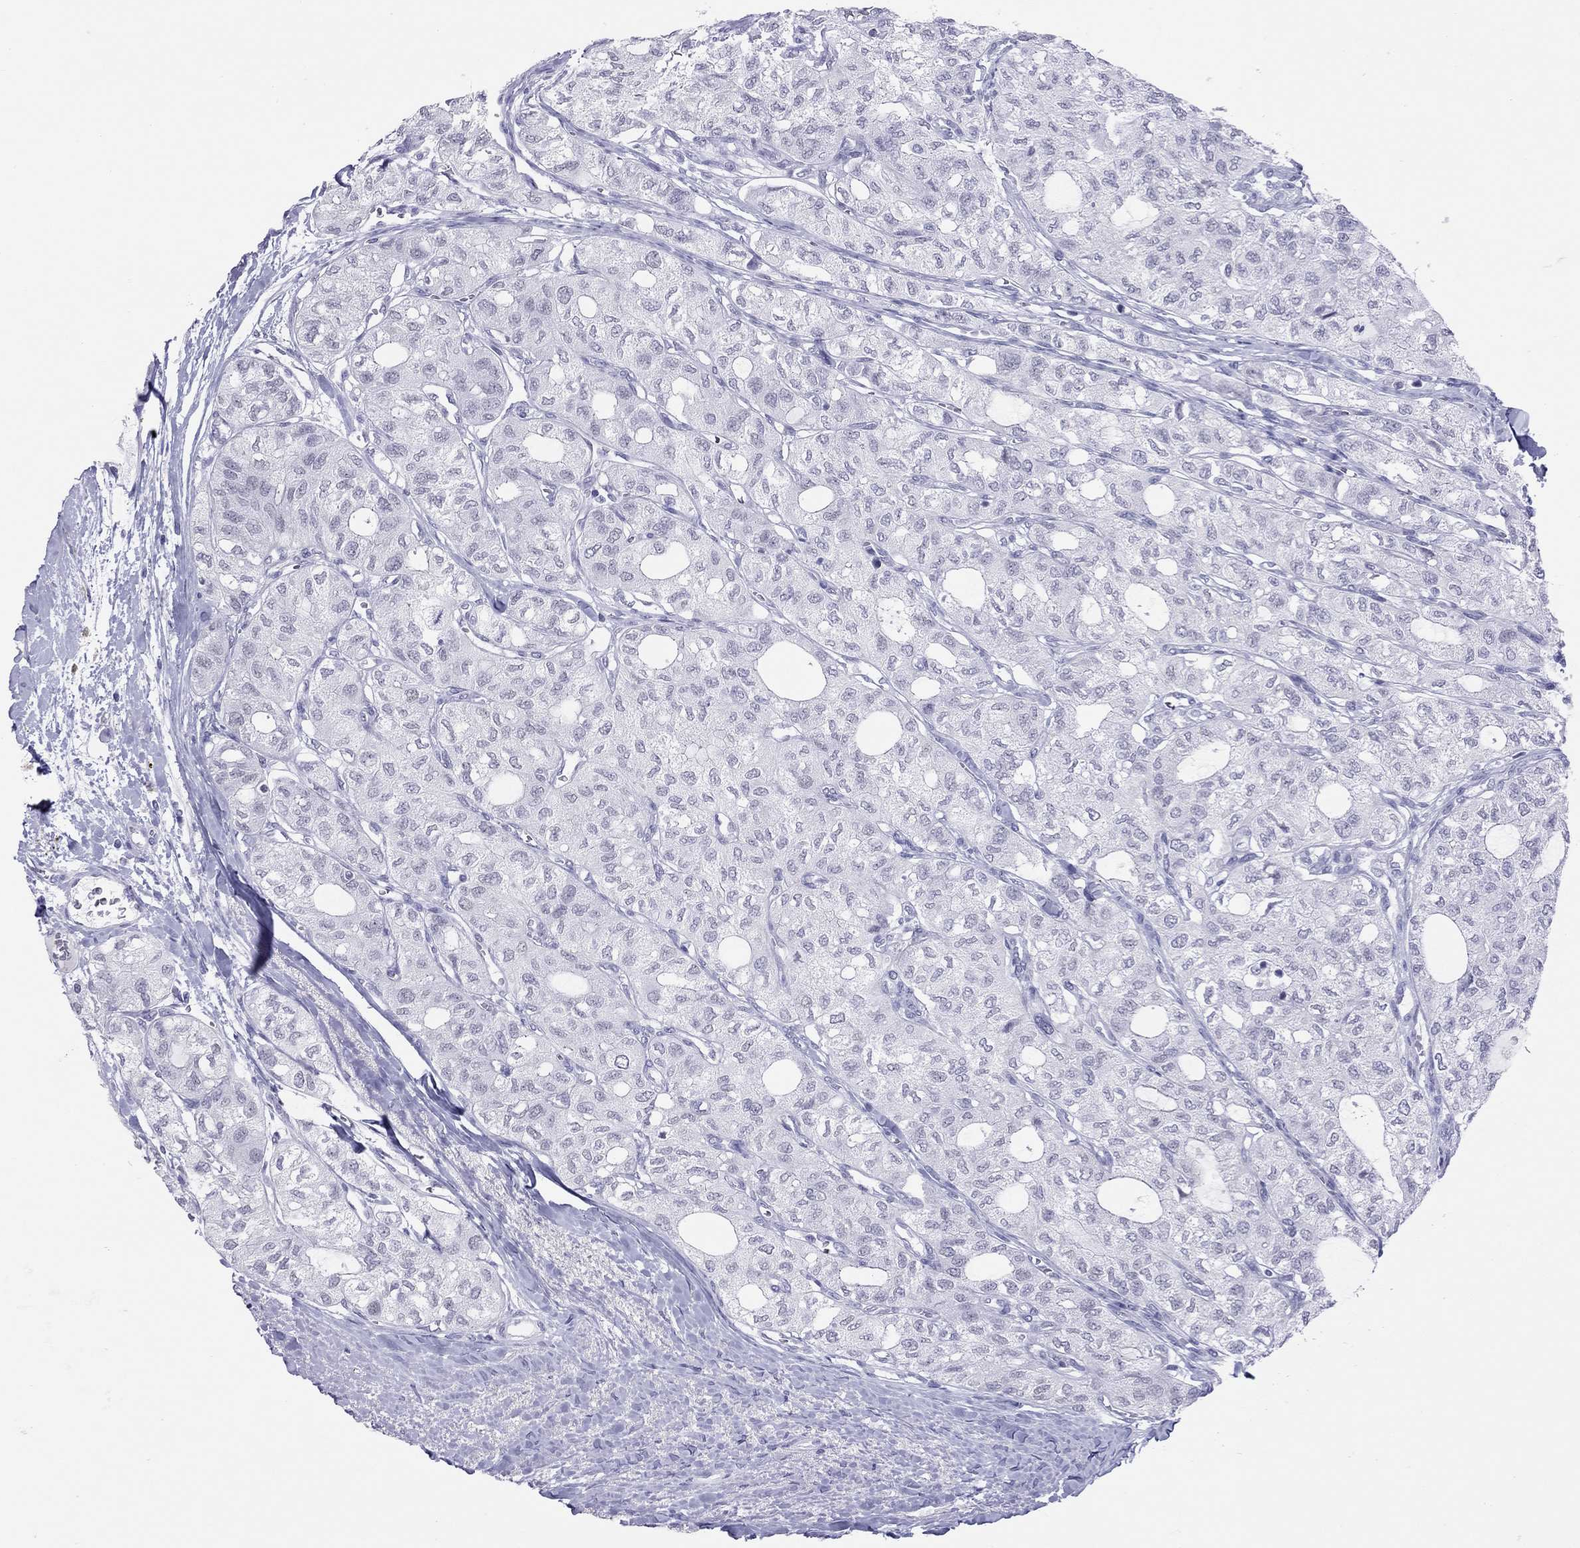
{"staining": {"intensity": "negative", "quantity": "none", "location": "none"}, "tissue": "thyroid cancer", "cell_type": "Tumor cells", "image_type": "cancer", "snomed": [{"axis": "morphology", "description": "Follicular adenoma carcinoma, NOS"}, {"axis": "topography", "description": "Thyroid gland"}], "caption": "Immunohistochemistry (IHC) image of neoplastic tissue: thyroid cancer stained with DAB demonstrates no significant protein staining in tumor cells. (Brightfield microscopy of DAB immunohistochemistry (IHC) at high magnification).", "gene": "JHY", "patient": {"sex": "male", "age": 75}}